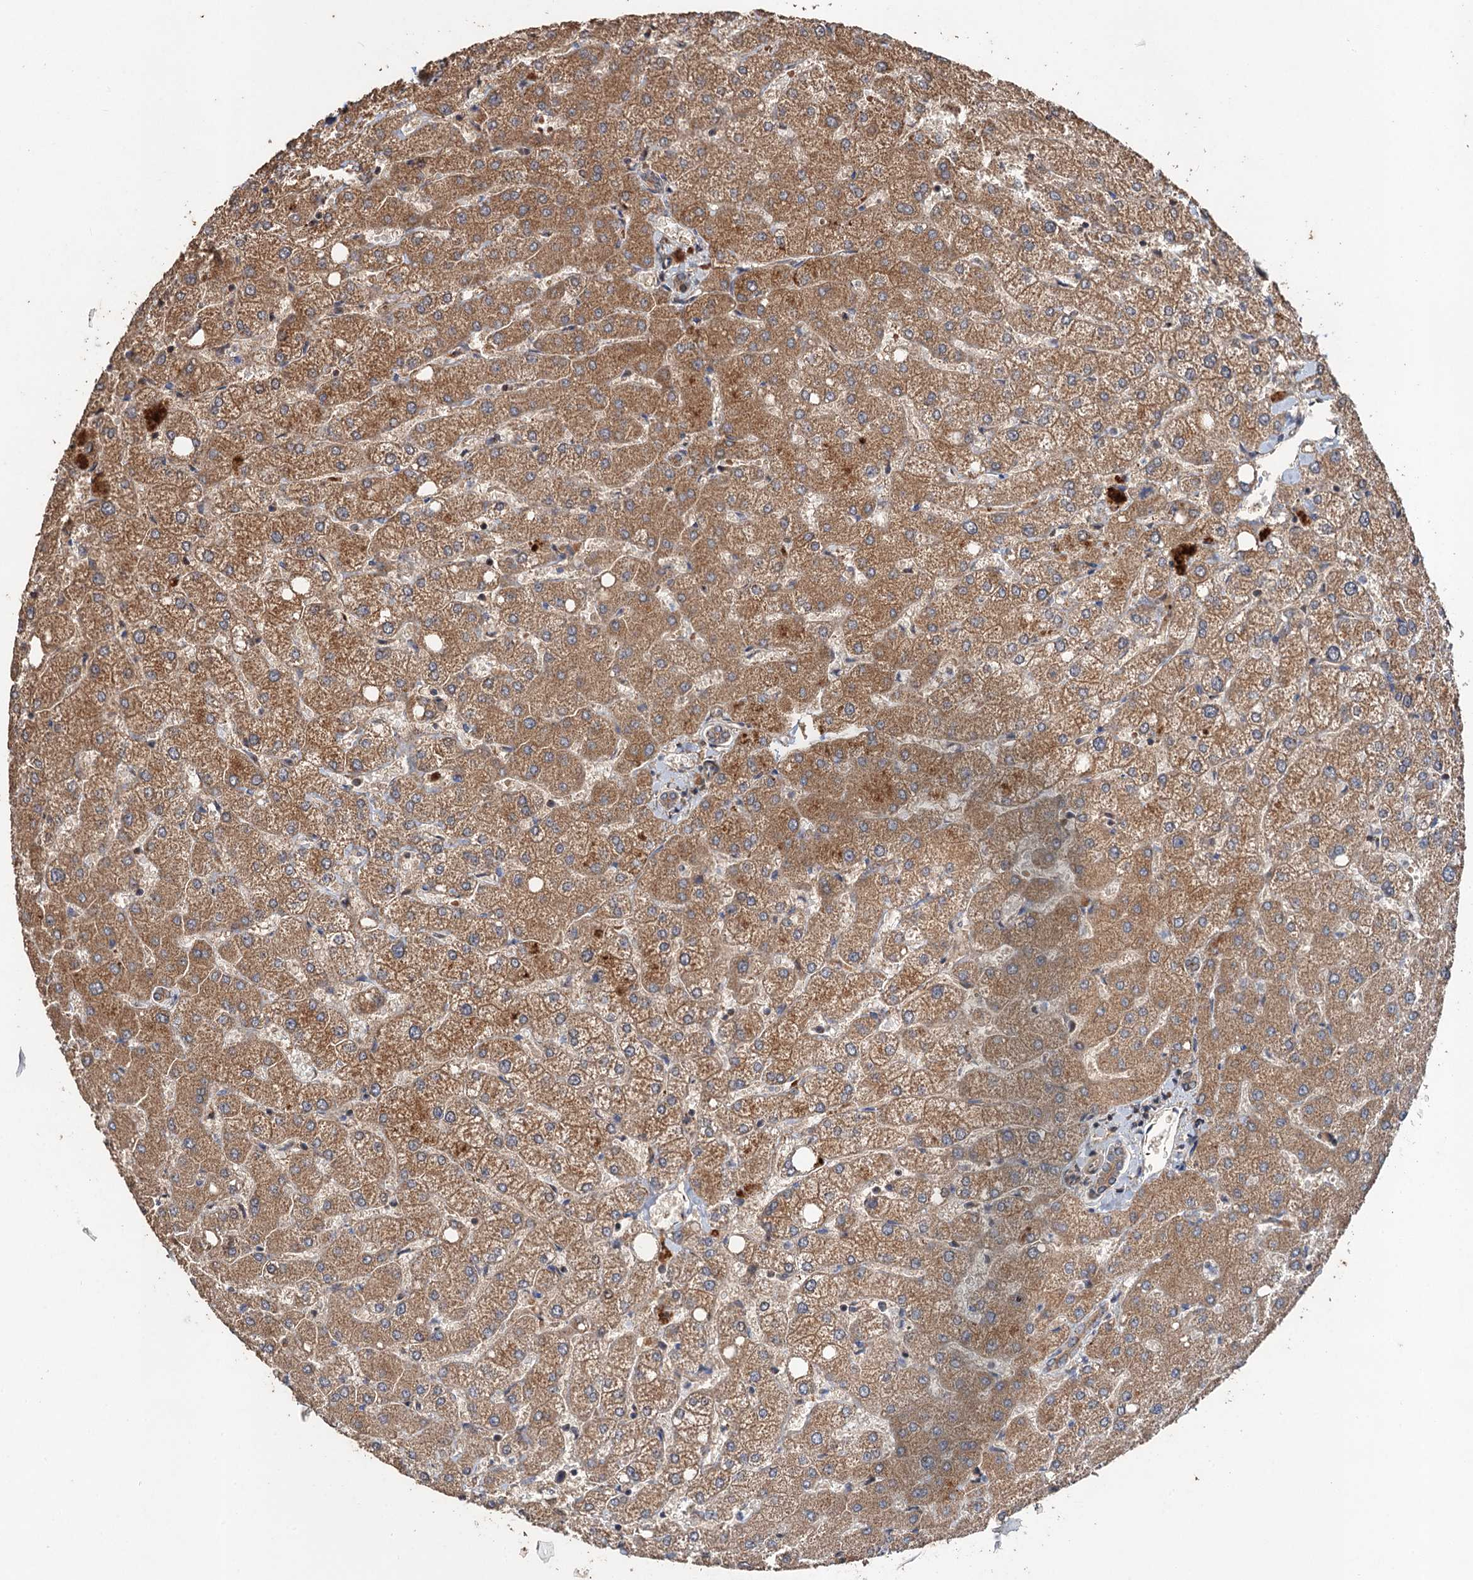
{"staining": {"intensity": "moderate", "quantity": ">75%", "location": "cytoplasmic/membranous"}, "tissue": "liver", "cell_type": "Cholangiocytes", "image_type": "normal", "snomed": [{"axis": "morphology", "description": "Normal tissue, NOS"}, {"axis": "topography", "description": "Liver"}], "caption": "Benign liver was stained to show a protein in brown. There is medium levels of moderate cytoplasmic/membranous staining in about >75% of cholangiocytes. (DAB (3,3'-diaminobenzidine) IHC with brightfield microscopy, high magnification).", "gene": "DEXI", "patient": {"sex": "female", "age": 54}}